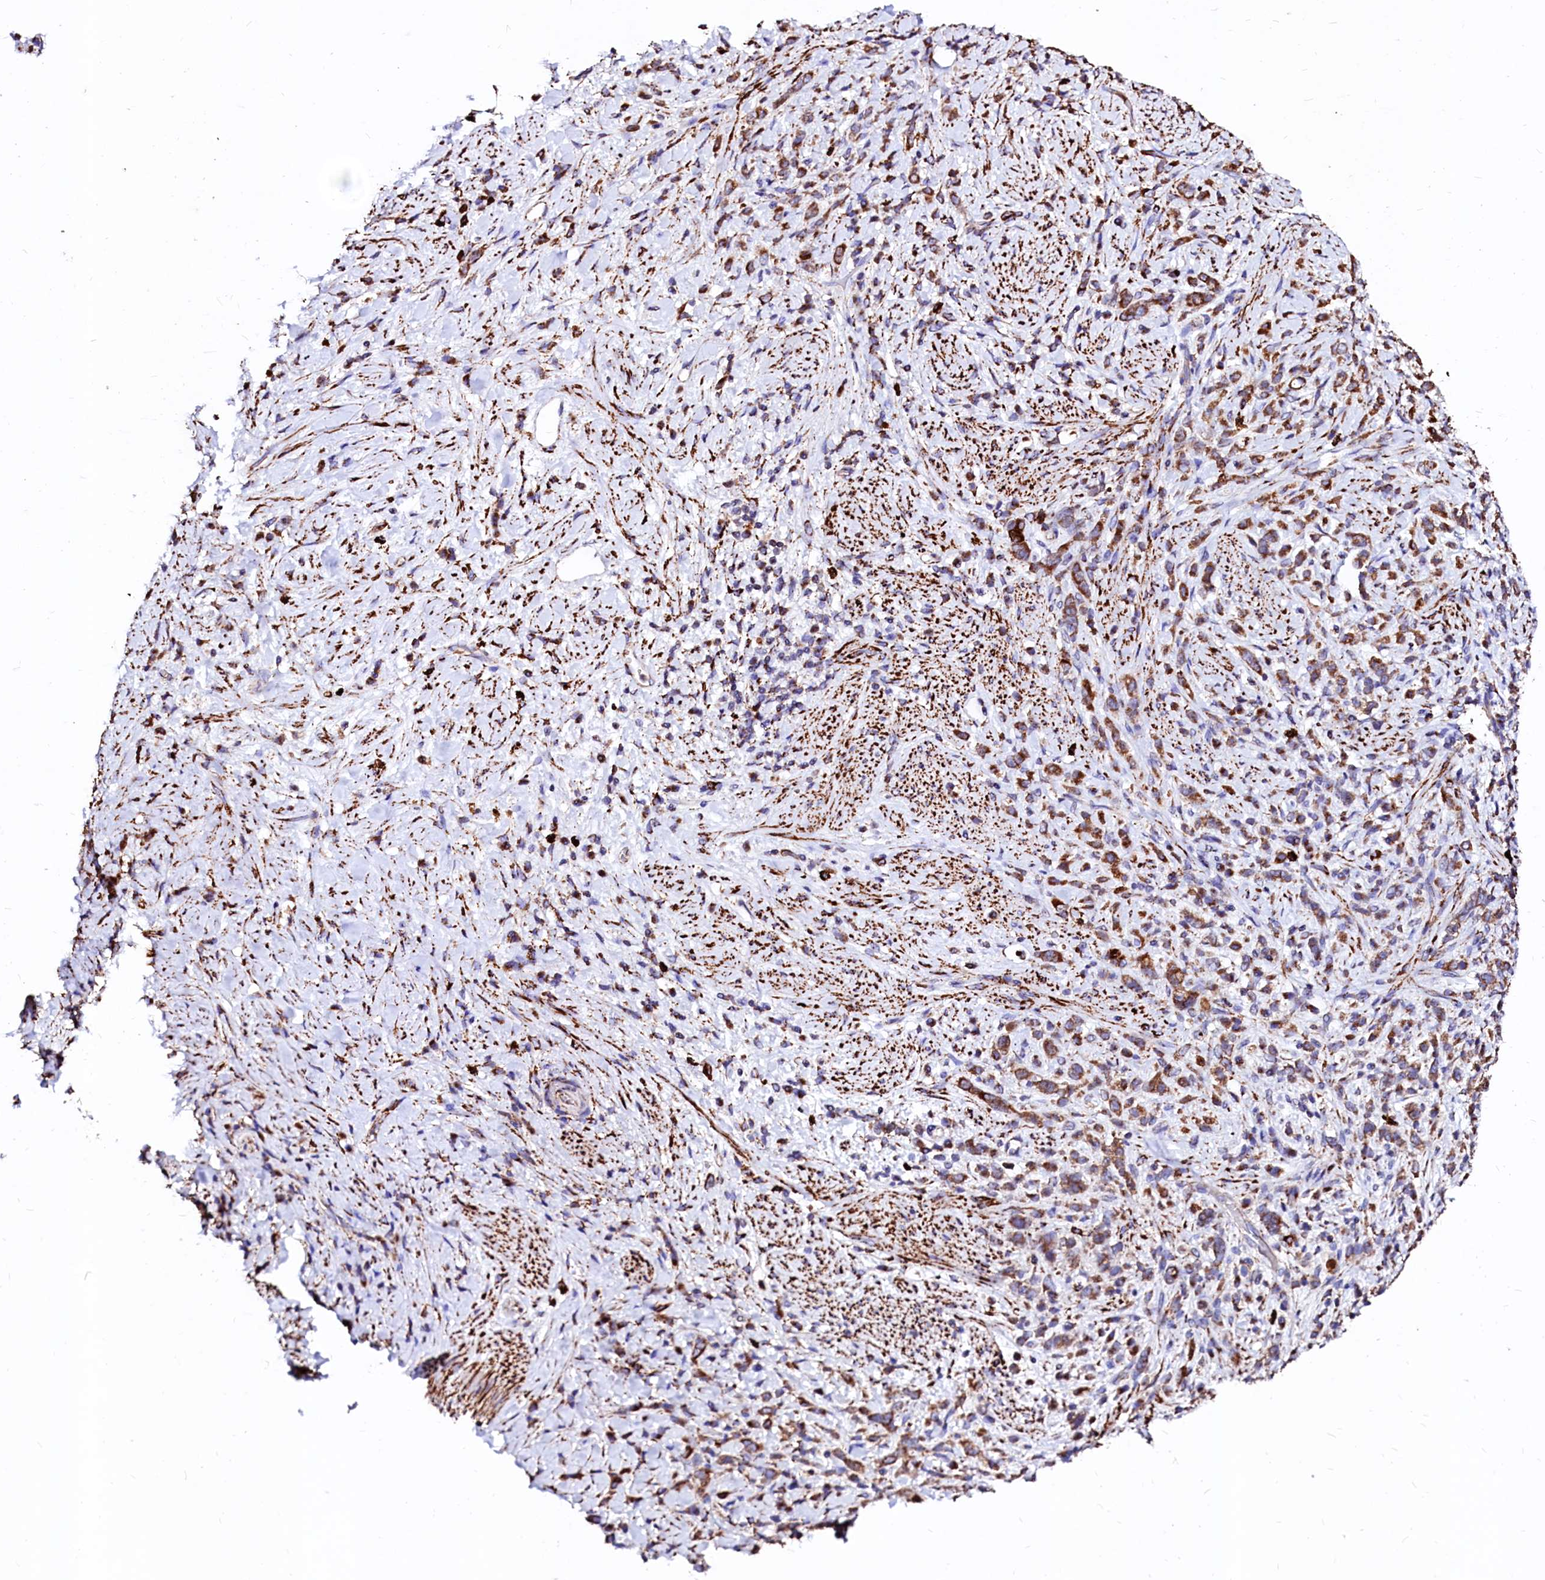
{"staining": {"intensity": "strong", "quantity": ">75%", "location": "cytoplasmic/membranous"}, "tissue": "stomach cancer", "cell_type": "Tumor cells", "image_type": "cancer", "snomed": [{"axis": "morphology", "description": "Adenocarcinoma, NOS"}, {"axis": "topography", "description": "Stomach"}], "caption": "Stomach adenocarcinoma was stained to show a protein in brown. There is high levels of strong cytoplasmic/membranous positivity in about >75% of tumor cells. (IHC, brightfield microscopy, high magnification).", "gene": "MAOB", "patient": {"sex": "female", "age": 60}}